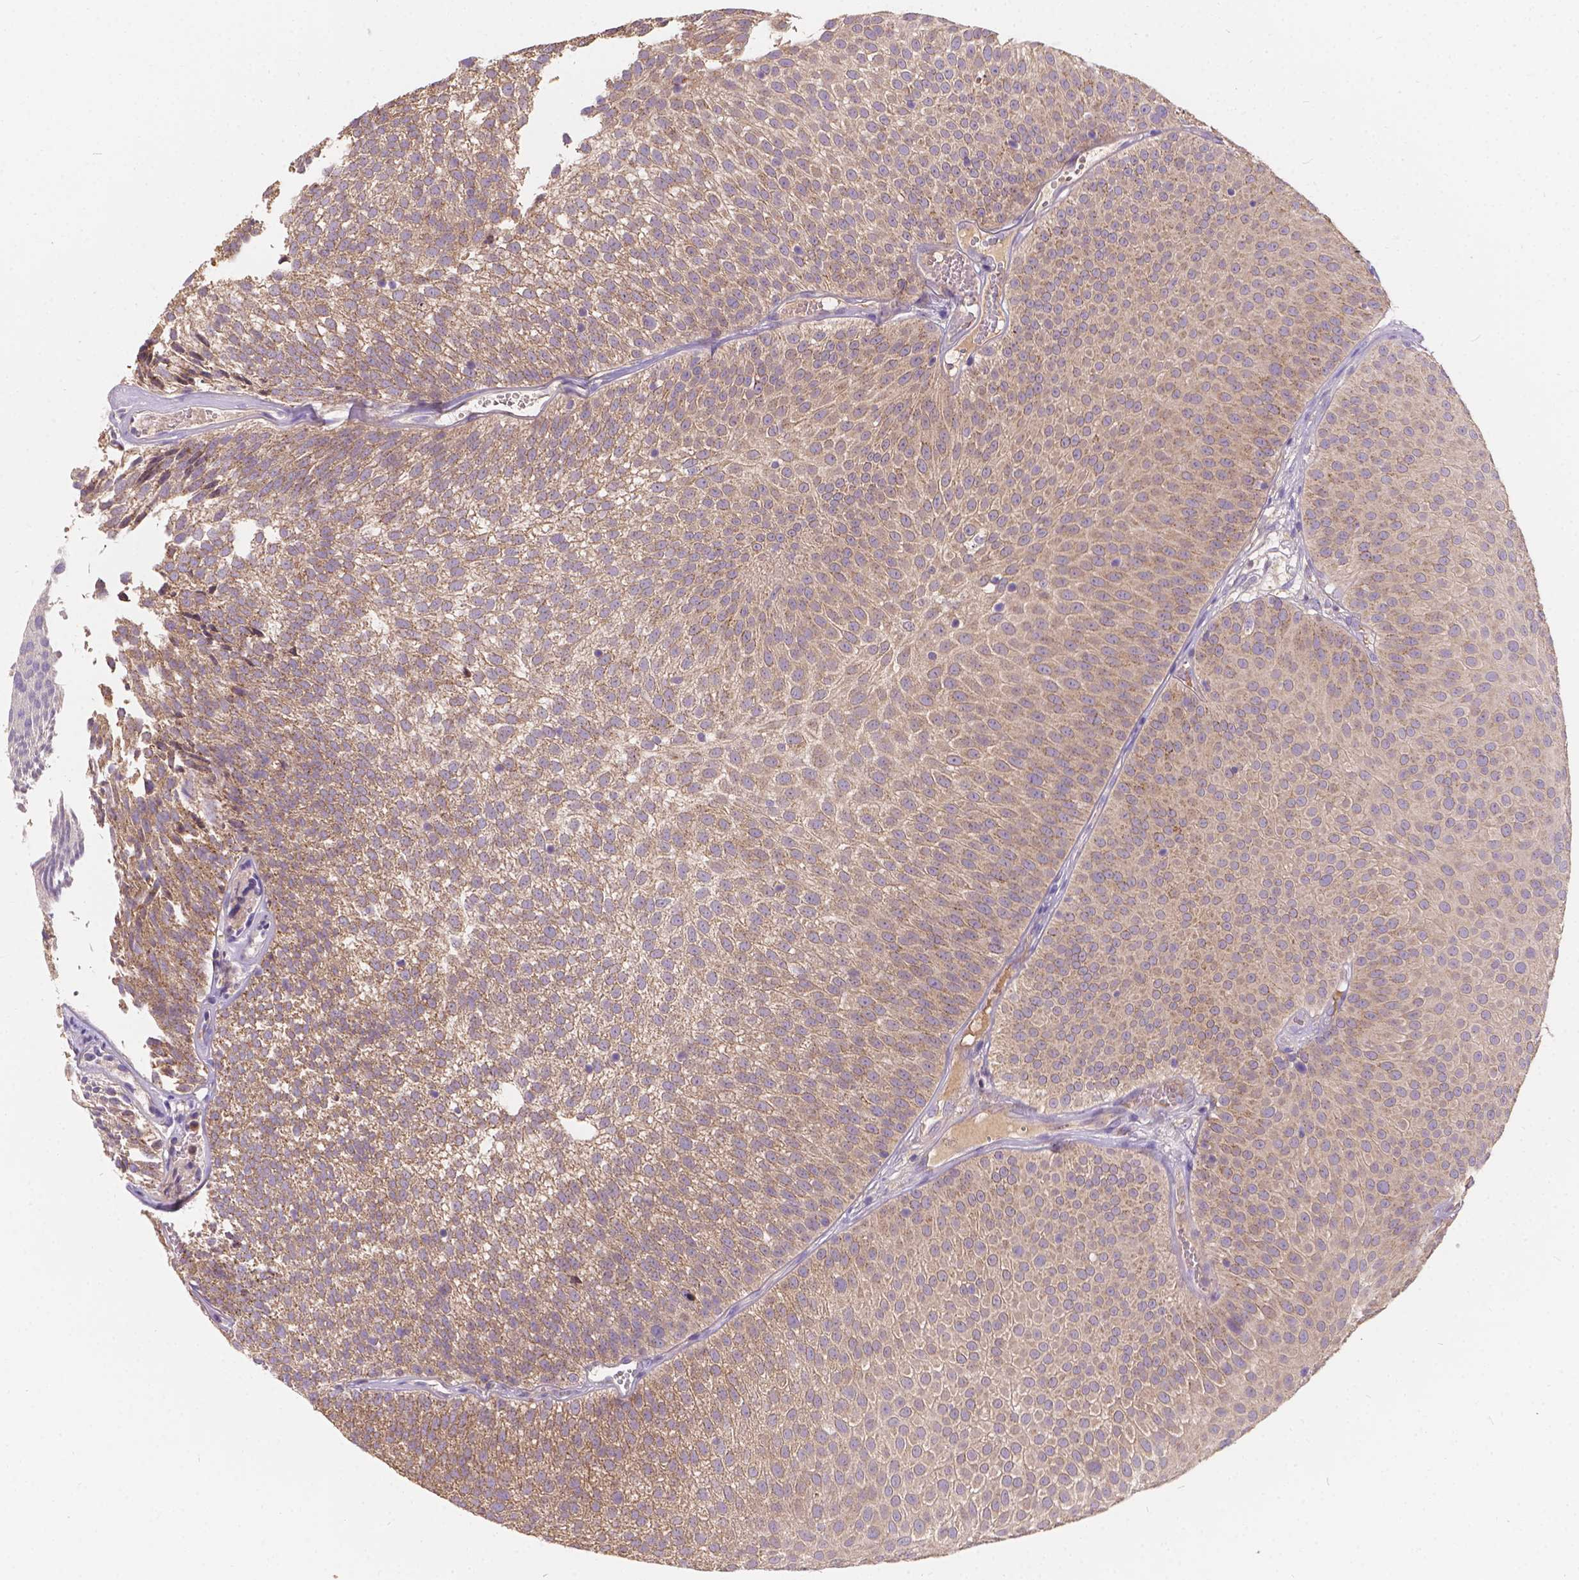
{"staining": {"intensity": "strong", "quantity": "<25%", "location": "cytoplasmic/membranous"}, "tissue": "urothelial cancer", "cell_type": "Tumor cells", "image_type": "cancer", "snomed": [{"axis": "morphology", "description": "Urothelial carcinoma, Low grade"}, {"axis": "topography", "description": "Urinary bladder"}], "caption": "Strong cytoplasmic/membranous expression is seen in approximately <25% of tumor cells in urothelial cancer. (DAB (3,3'-diaminobenzidine) = brown stain, brightfield microscopy at high magnification).", "gene": "CDK10", "patient": {"sex": "male", "age": 52}}